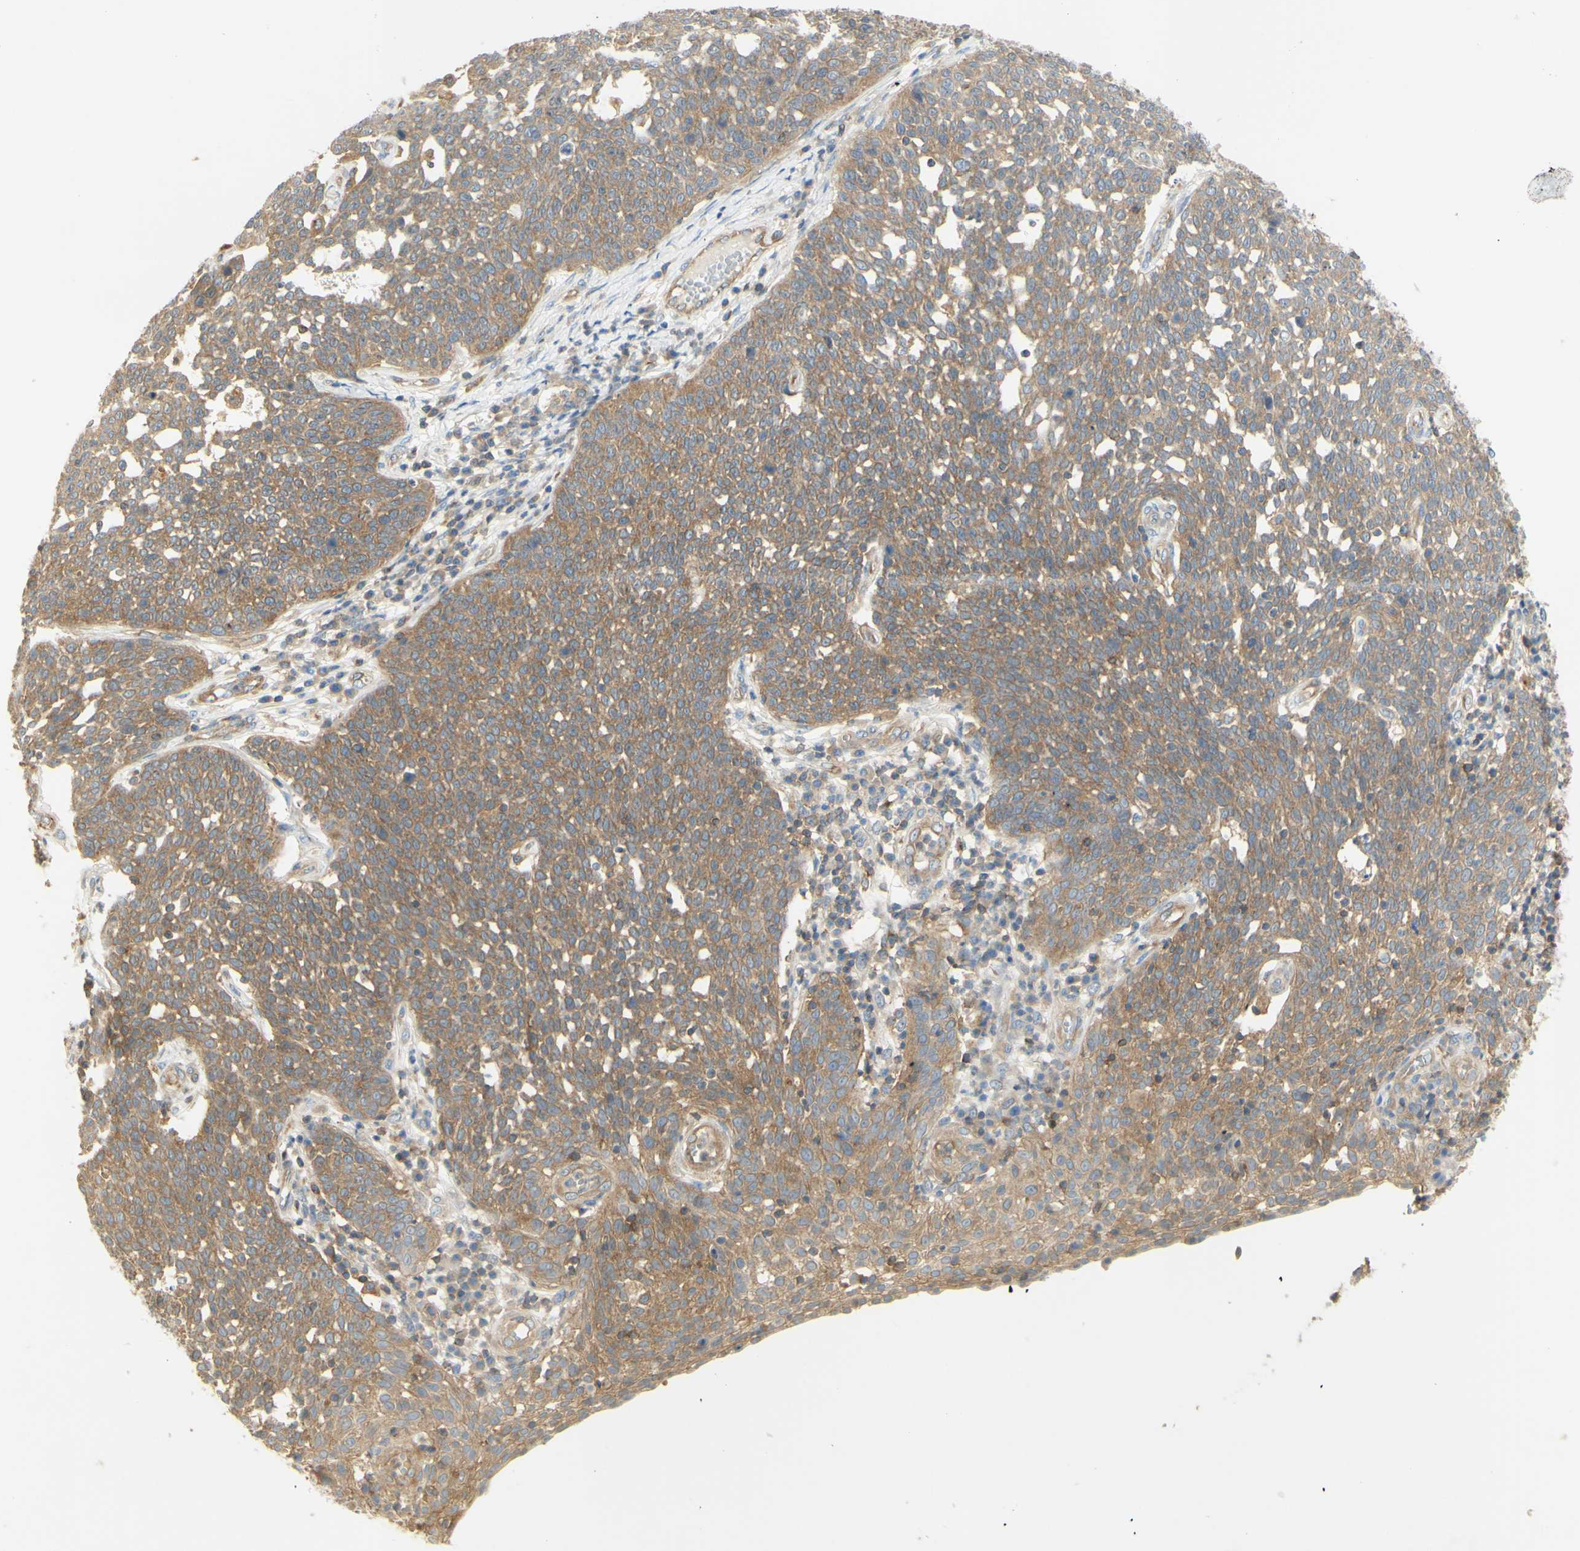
{"staining": {"intensity": "moderate", "quantity": ">75%", "location": "cytoplasmic/membranous"}, "tissue": "cervical cancer", "cell_type": "Tumor cells", "image_type": "cancer", "snomed": [{"axis": "morphology", "description": "Squamous cell carcinoma, NOS"}, {"axis": "topography", "description": "Cervix"}], "caption": "Squamous cell carcinoma (cervical) was stained to show a protein in brown. There is medium levels of moderate cytoplasmic/membranous positivity in approximately >75% of tumor cells. The staining was performed using DAB (3,3'-diaminobenzidine), with brown indicating positive protein expression. Nuclei are stained blue with hematoxylin.", "gene": "IKBKG", "patient": {"sex": "female", "age": 34}}